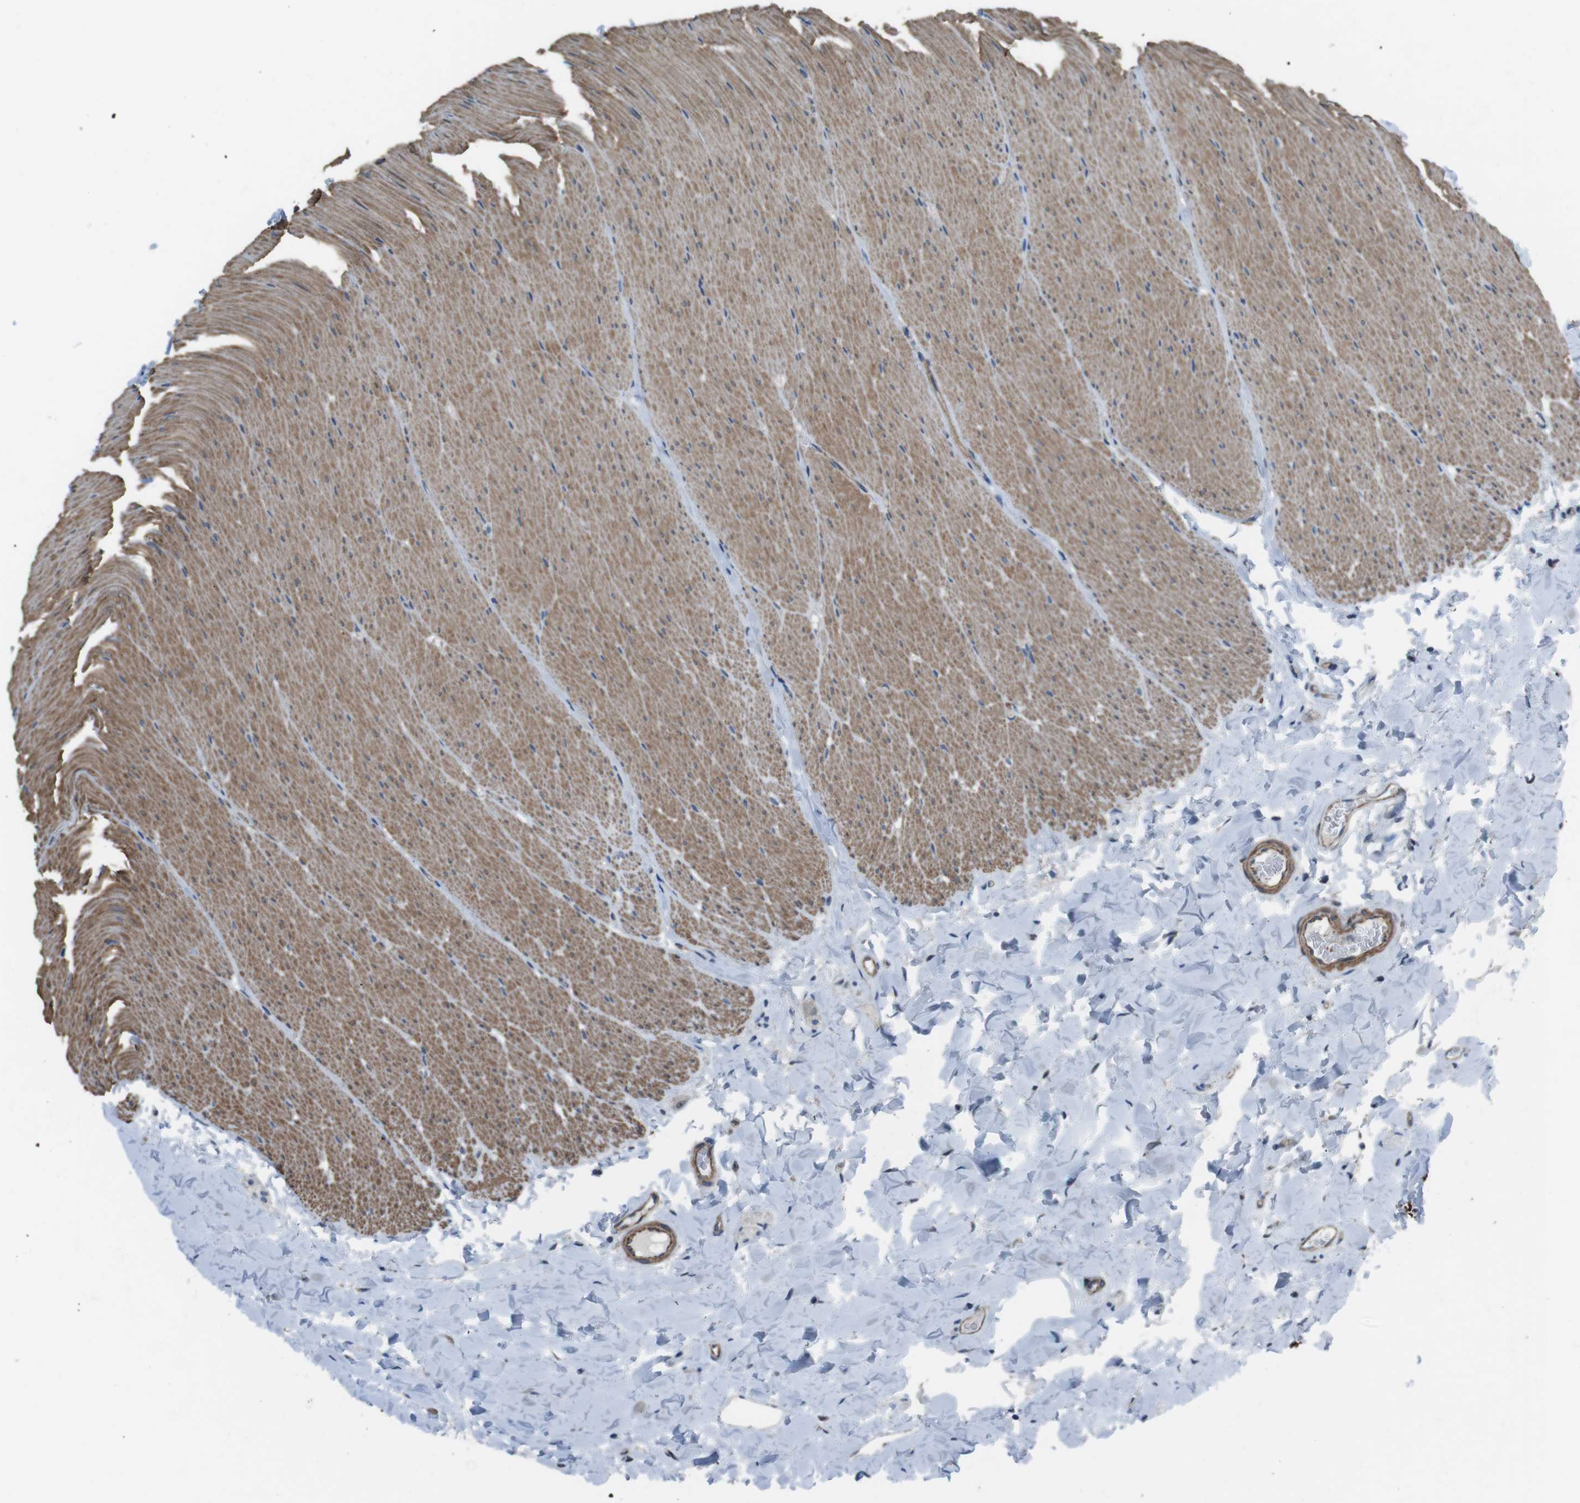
{"staining": {"intensity": "strong", "quantity": ">75%", "location": "cytoplasmic/membranous"}, "tissue": "colon", "cell_type": "Endothelial cells", "image_type": "normal", "snomed": [{"axis": "morphology", "description": "Normal tissue, NOS"}, {"axis": "topography", "description": "Colon"}], "caption": "A brown stain labels strong cytoplasmic/membranous staining of a protein in endothelial cells of unremarkable colon. (IHC, brightfield microscopy, high magnification).", "gene": "FAM174B", "patient": {"sex": "female", "age": 55}}